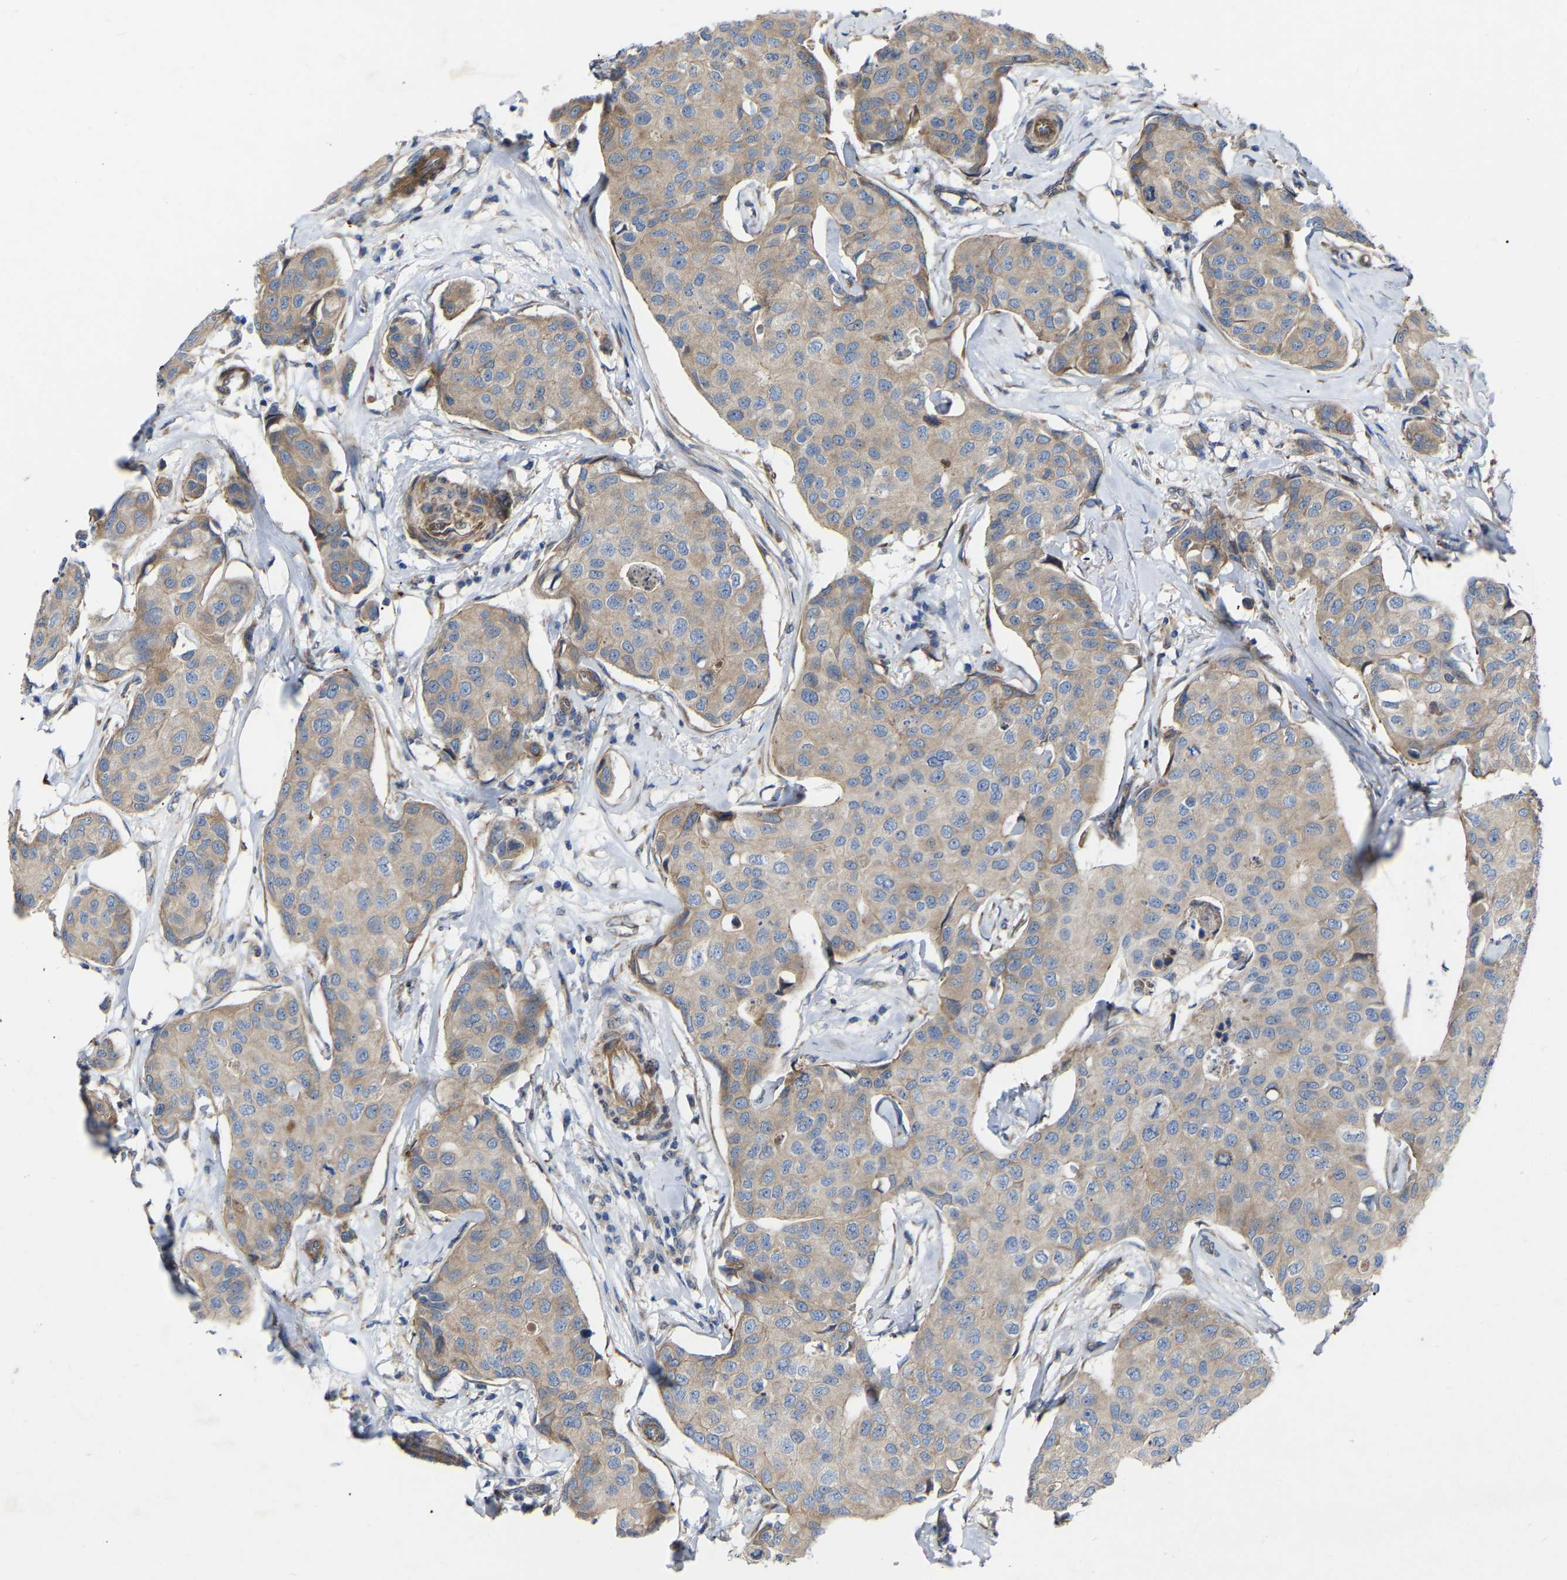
{"staining": {"intensity": "weak", "quantity": ">75%", "location": "cytoplasmic/membranous"}, "tissue": "breast cancer", "cell_type": "Tumor cells", "image_type": "cancer", "snomed": [{"axis": "morphology", "description": "Duct carcinoma"}, {"axis": "topography", "description": "Breast"}], "caption": "Immunohistochemical staining of human breast cancer (intraductal carcinoma) reveals low levels of weak cytoplasmic/membranous expression in about >75% of tumor cells. Ihc stains the protein of interest in brown and the nuclei are stained blue.", "gene": "TOR1B", "patient": {"sex": "female", "age": 80}}